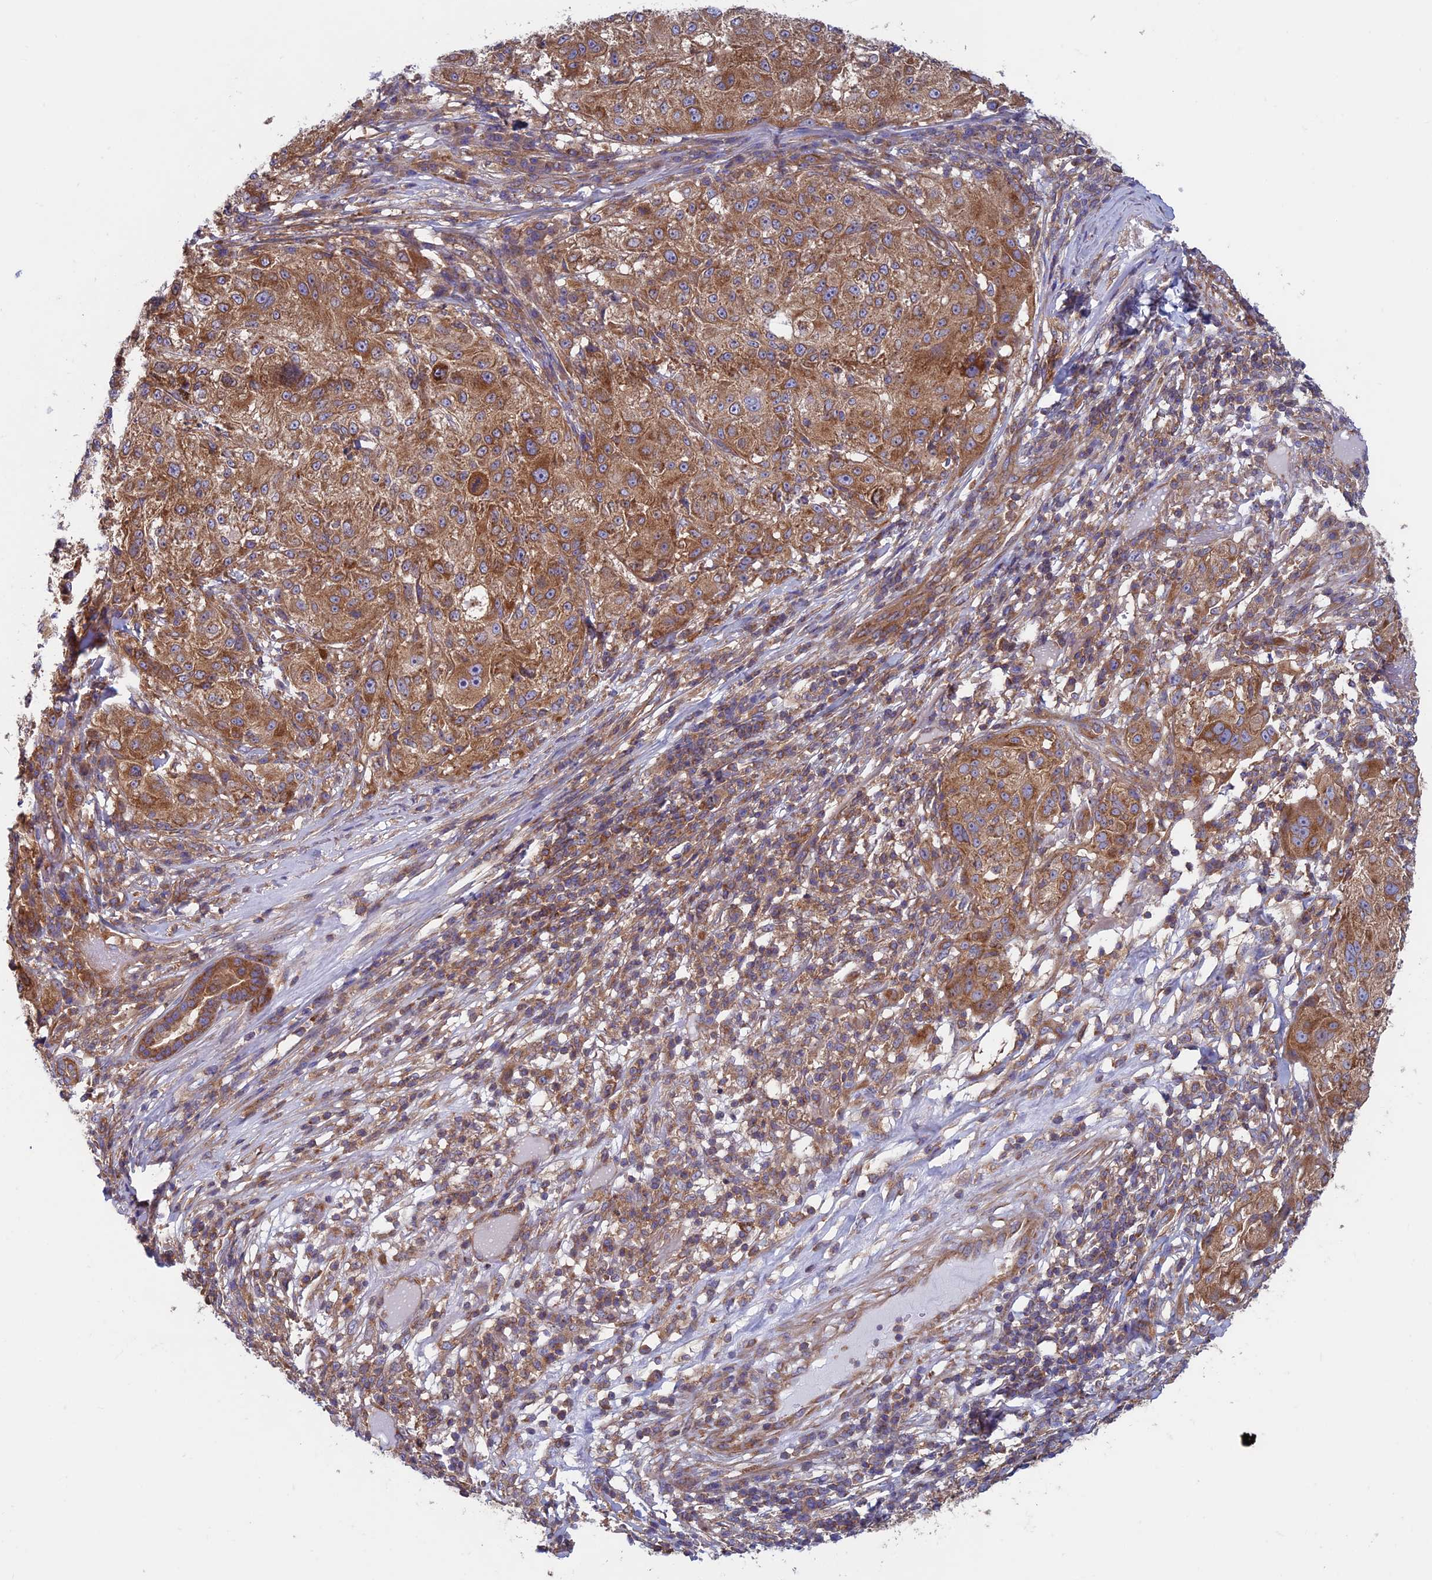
{"staining": {"intensity": "moderate", "quantity": ">75%", "location": "cytoplasmic/membranous"}, "tissue": "melanoma", "cell_type": "Tumor cells", "image_type": "cancer", "snomed": [{"axis": "morphology", "description": "Necrosis, NOS"}, {"axis": "morphology", "description": "Malignant melanoma, NOS"}, {"axis": "topography", "description": "Skin"}], "caption": "Melanoma stained with DAB IHC shows medium levels of moderate cytoplasmic/membranous expression in about >75% of tumor cells.", "gene": "DNM1L", "patient": {"sex": "female", "age": 87}}